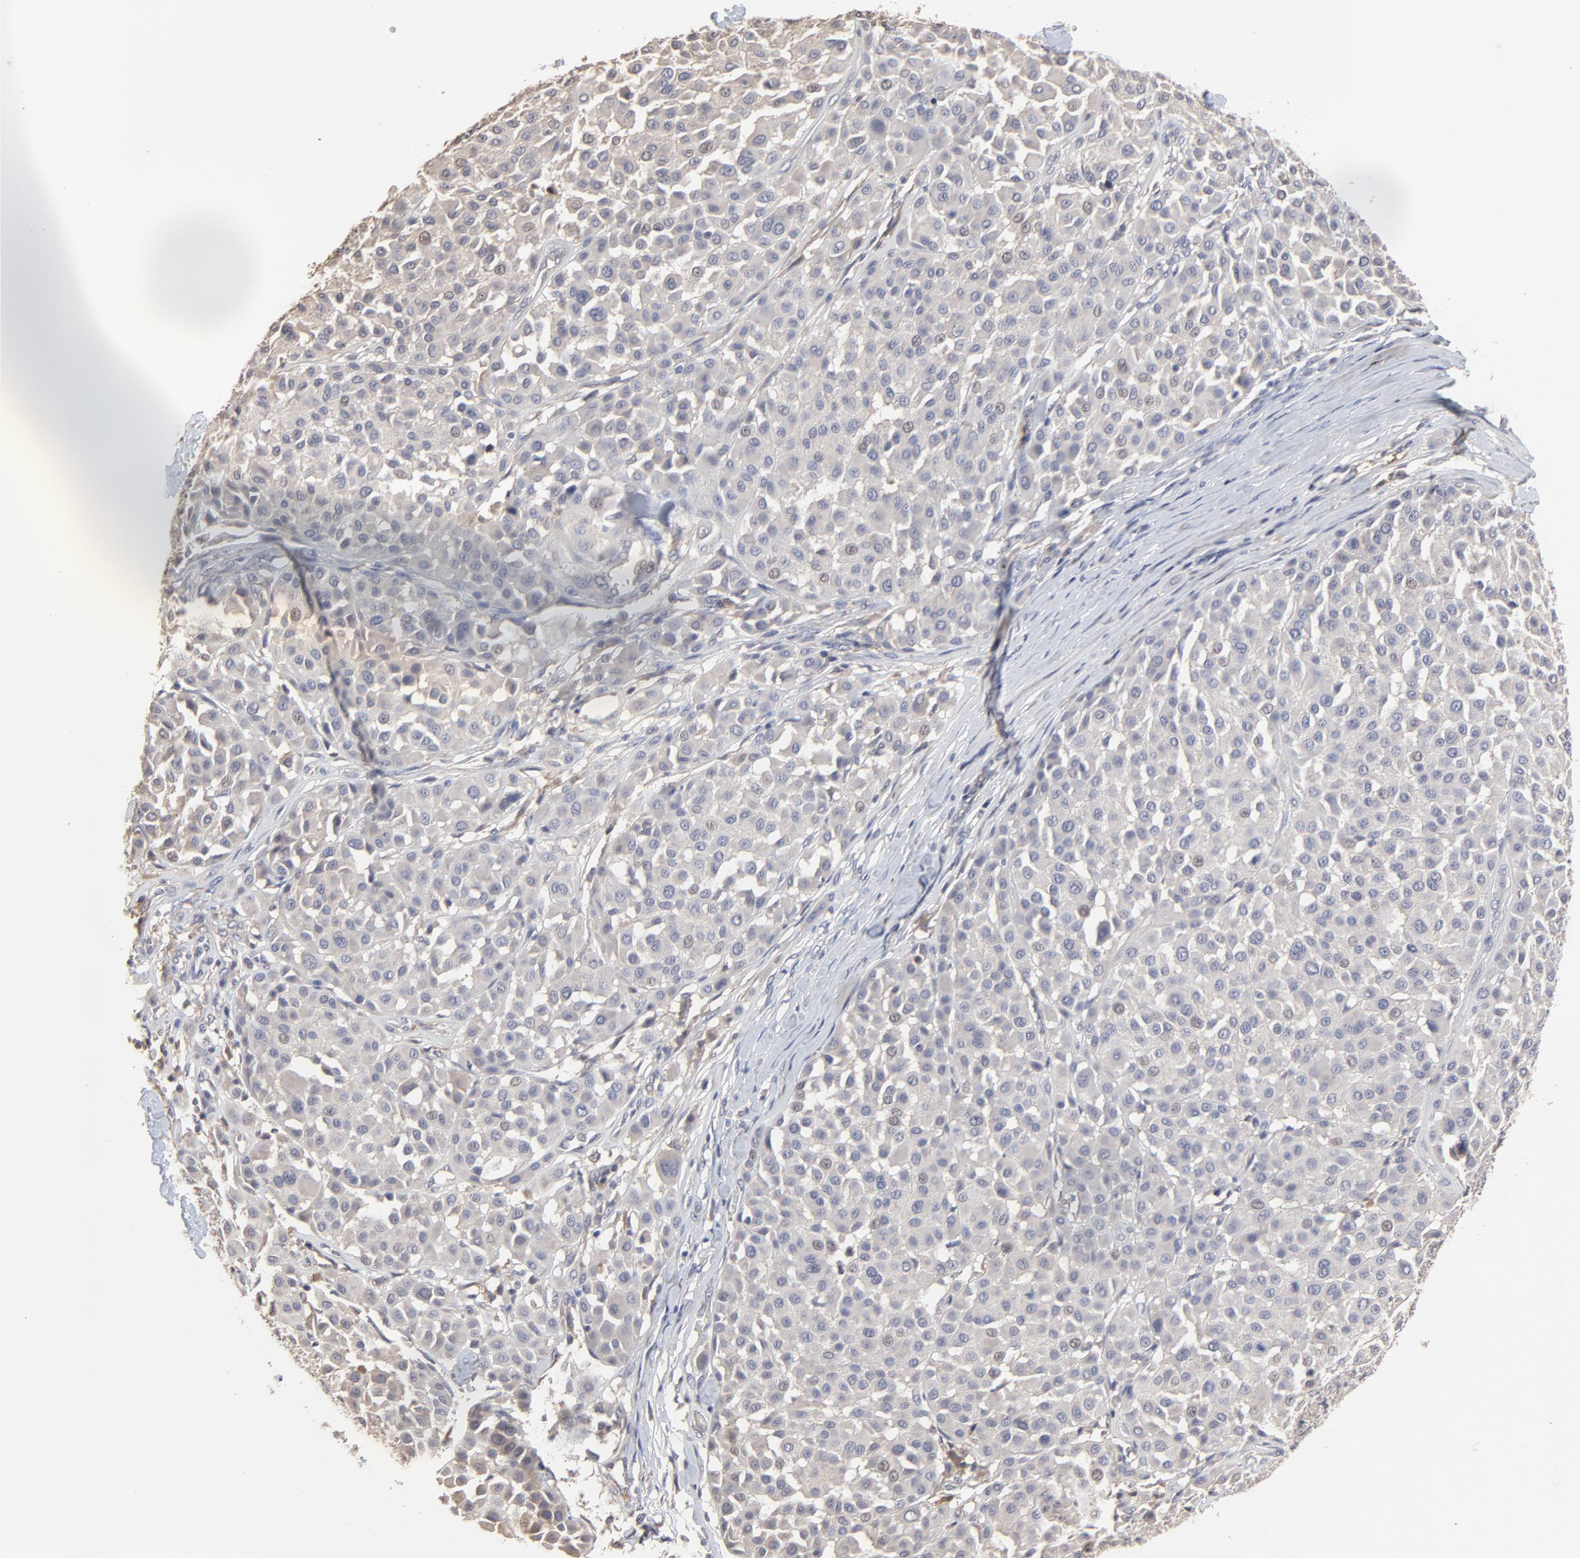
{"staining": {"intensity": "negative", "quantity": "none", "location": "none"}, "tissue": "melanoma", "cell_type": "Tumor cells", "image_type": "cancer", "snomed": [{"axis": "morphology", "description": "Malignant melanoma, Metastatic site"}, {"axis": "topography", "description": "Soft tissue"}], "caption": "Immunohistochemical staining of human melanoma demonstrates no significant staining in tumor cells.", "gene": "VPREB3", "patient": {"sex": "male", "age": 41}}